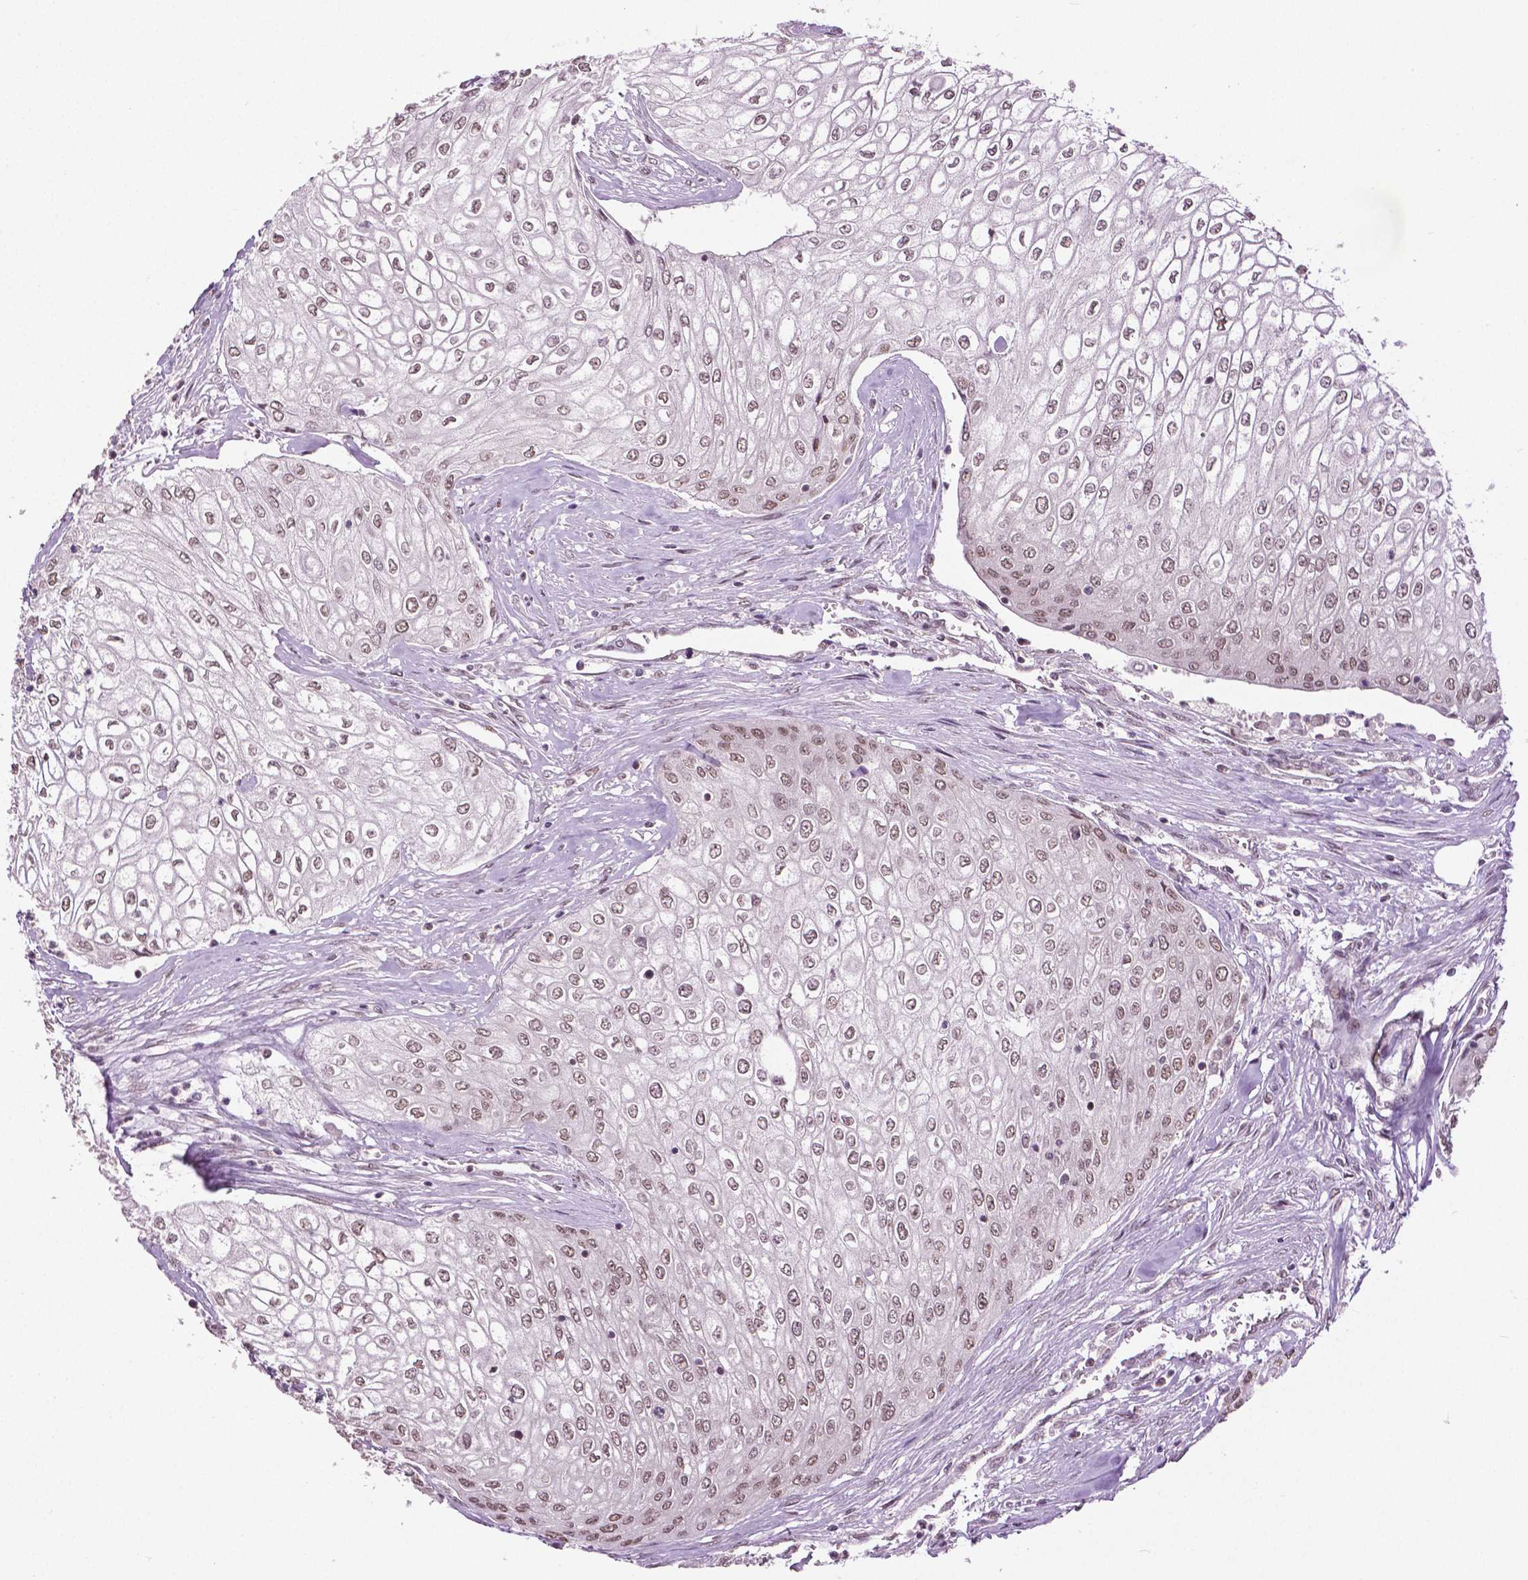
{"staining": {"intensity": "weak", "quantity": ">75%", "location": "nuclear"}, "tissue": "urothelial cancer", "cell_type": "Tumor cells", "image_type": "cancer", "snomed": [{"axis": "morphology", "description": "Urothelial carcinoma, High grade"}, {"axis": "topography", "description": "Urinary bladder"}], "caption": "Brown immunohistochemical staining in human high-grade urothelial carcinoma demonstrates weak nuclear staining in approximately >75% of tumor cells.", "gene": "DLX5", "patient": {"sex": "male", "age": 62}}